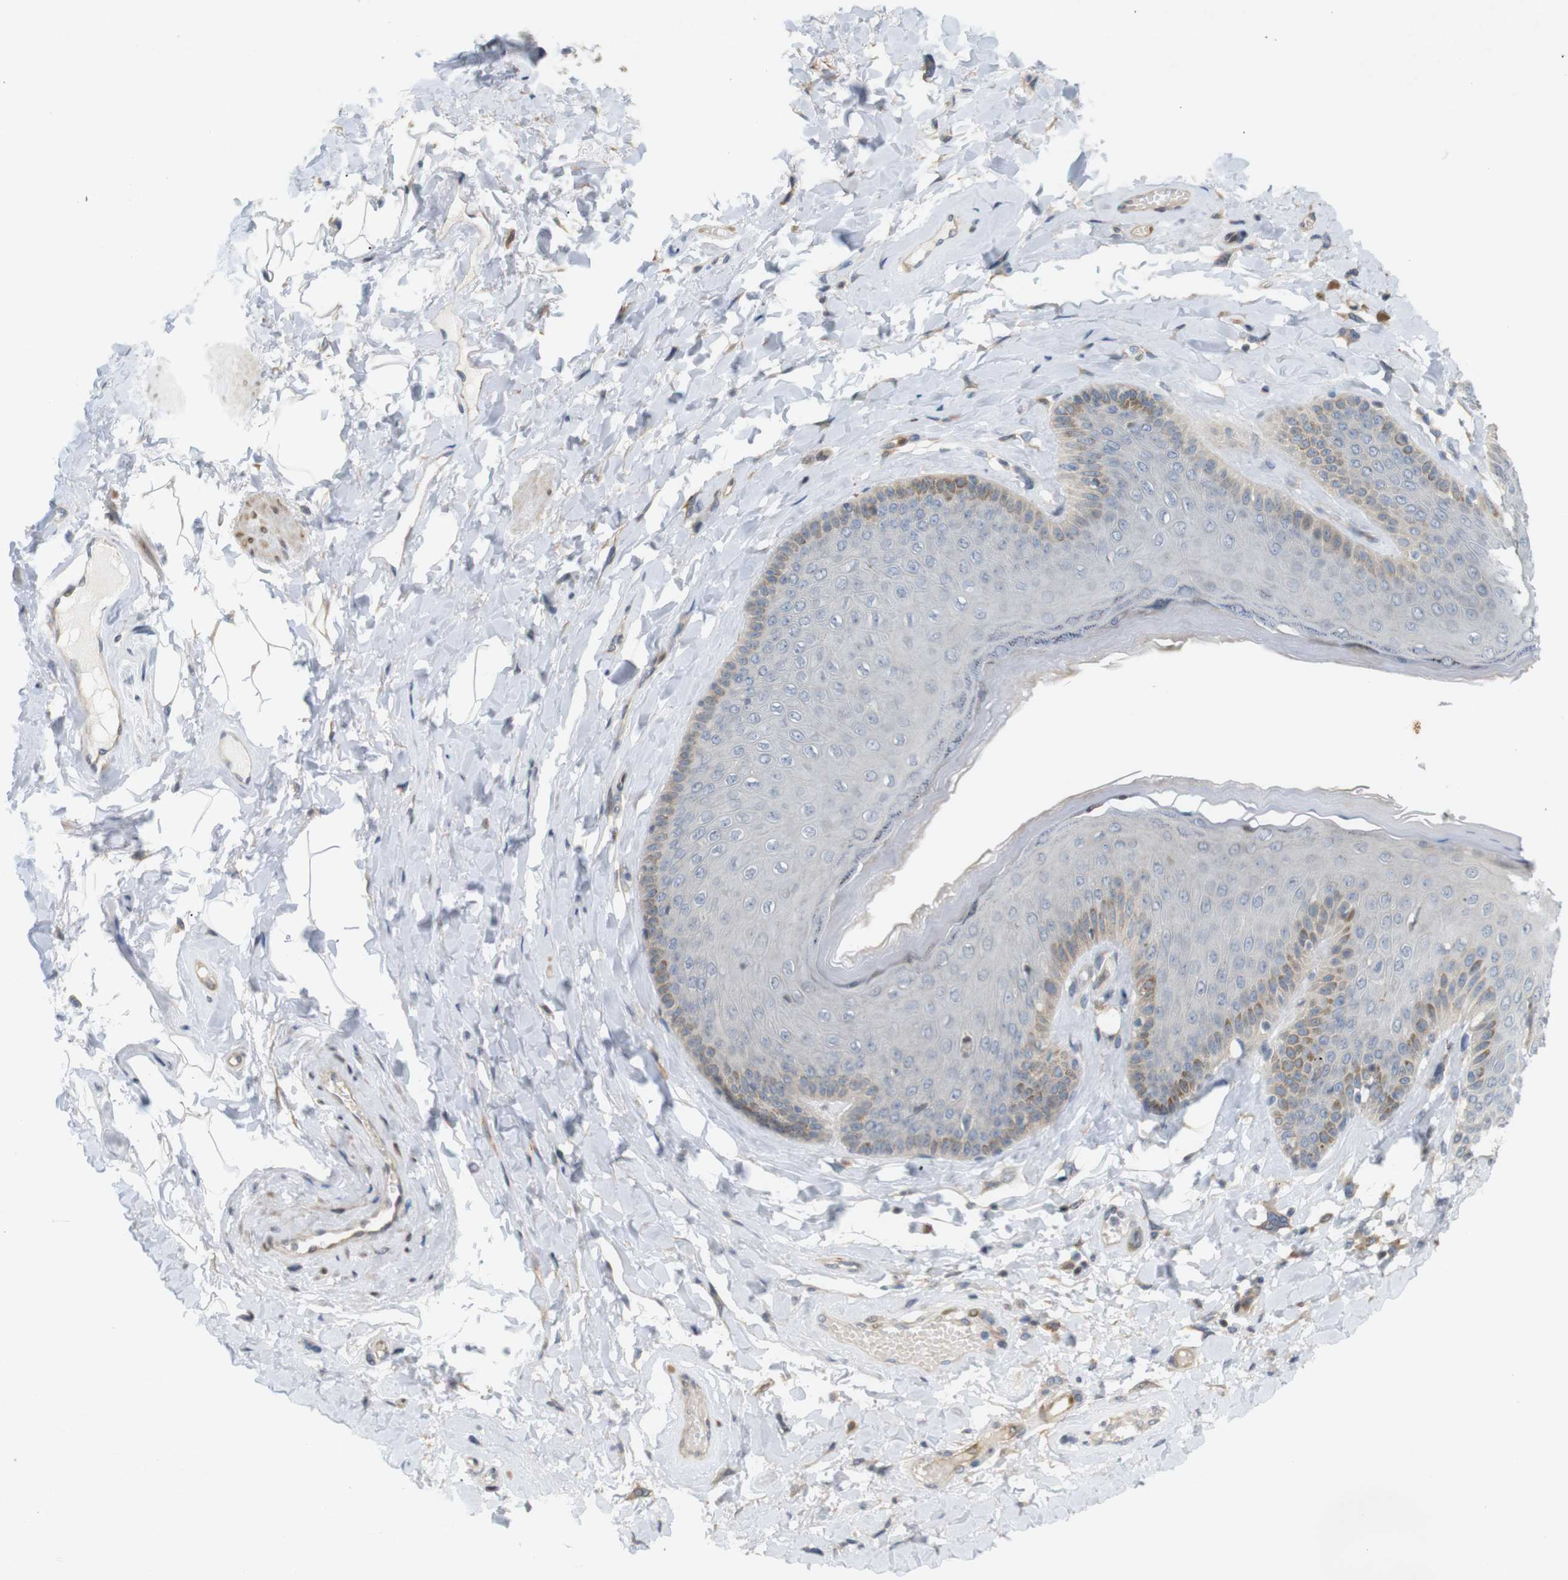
{"staining": {"intensity": "moderate", "quantity": "<25%", "location": "cytoplasmic/membranous"}, "tissue": "skin", "cell_type": "Epidermal cells", "image_type": "normal", "snomed": [{"axis": "morphology", "description": "Normal tissue, NOS"}, {"axis": "topography", "description": "Anal"}], "caption": "Immunohistochemistry (IHC) micrograph of normal skin stained for a protein (brown), which shows low levels of moderate cytoplasmic/membranous staining in approximately <25% of epidermal cells.", "gene": "PPP1R14A", "patient": {"sex": "male", "age": 69}}